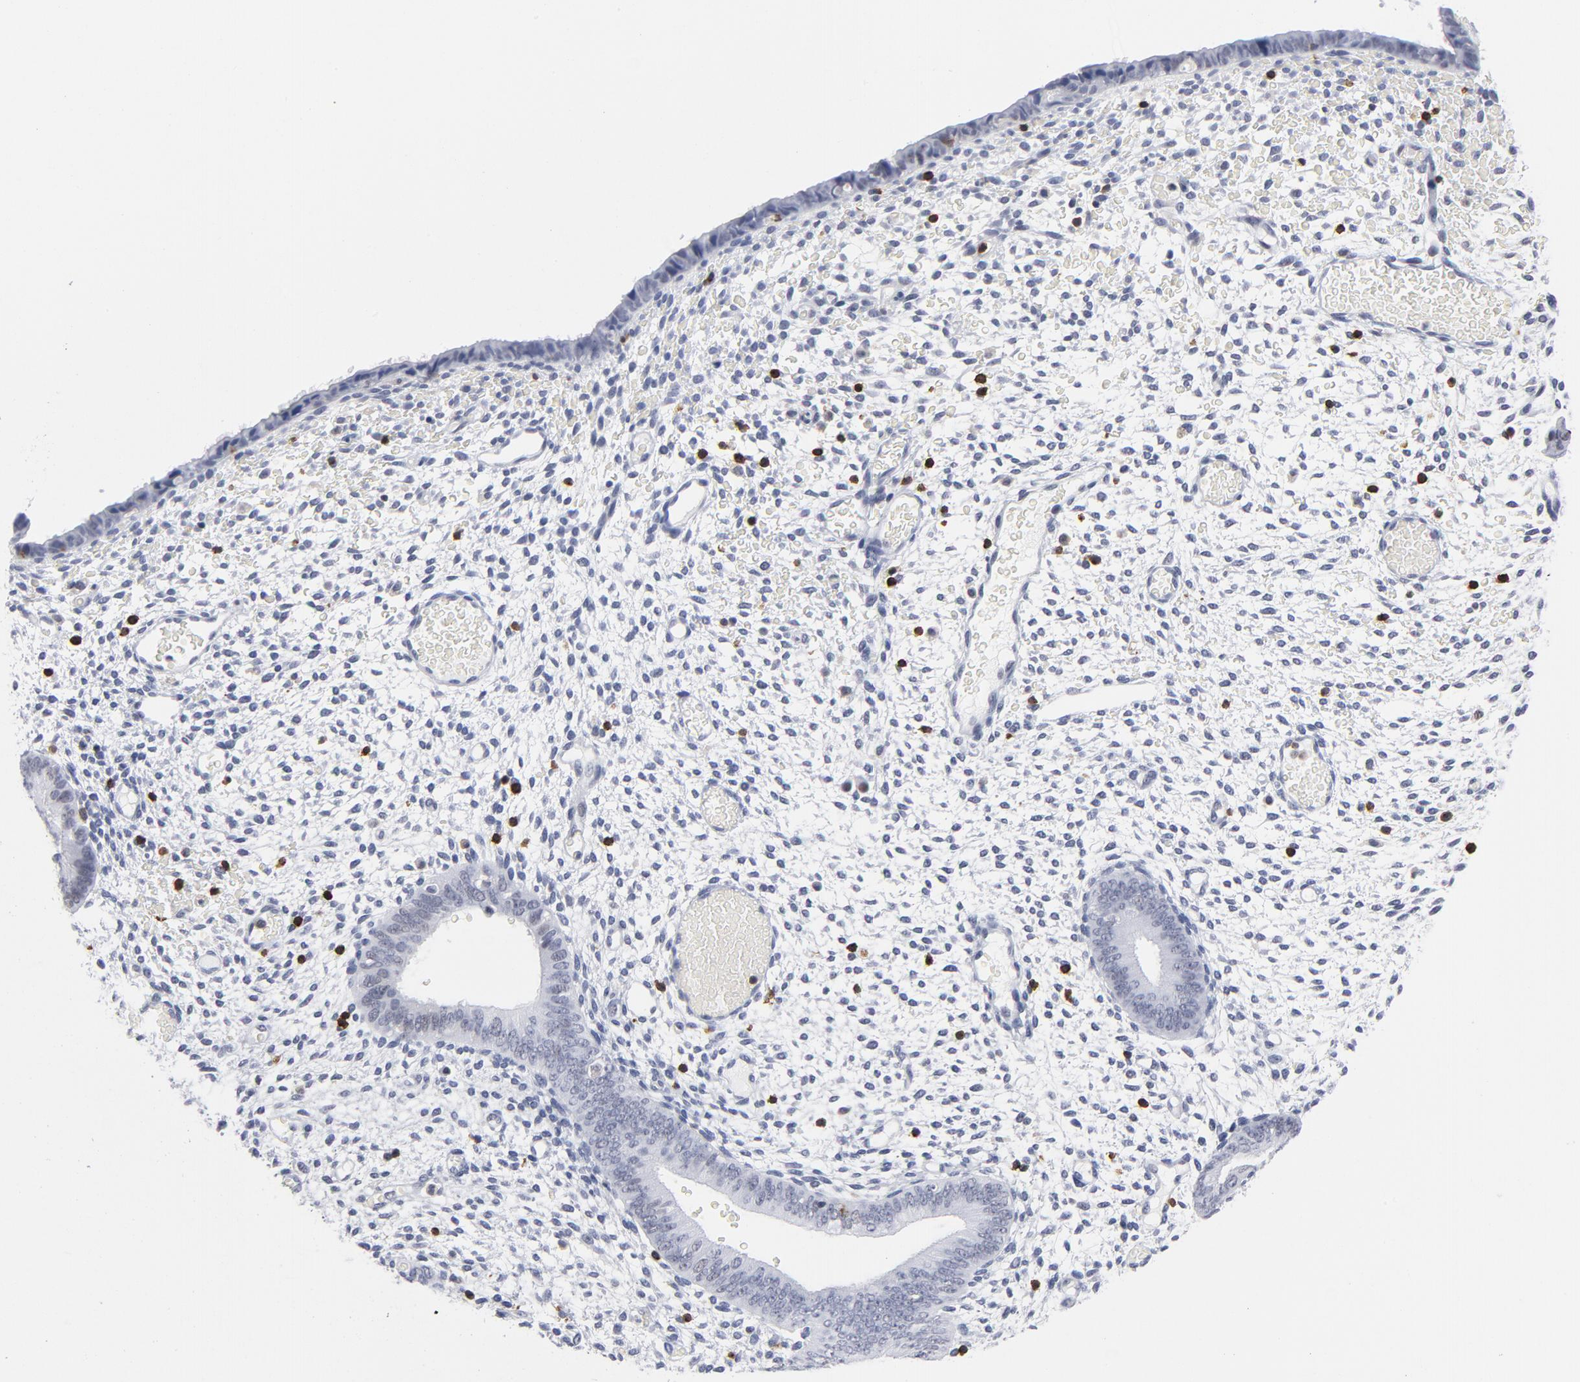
{"staining": {"intensity": "negative", "quantity": "none", "location": "none"}, "tissue": "endometrium", "cell_type": "Cells in endometrial stroma", "image_type": "normal", "snomed": [{"axis": "morphology", "description": "Normal tissue, NOS"}, {"axis": "topography", "description": "Endometrium"}], "caption": "High power microscopy histopathology image of an IHC micrograph of unremarkable endometrium, revealing no significant staining in cells in endometrial stroma.", "gene": "CD2", "patient": {"sex": "female", "age": 42}}